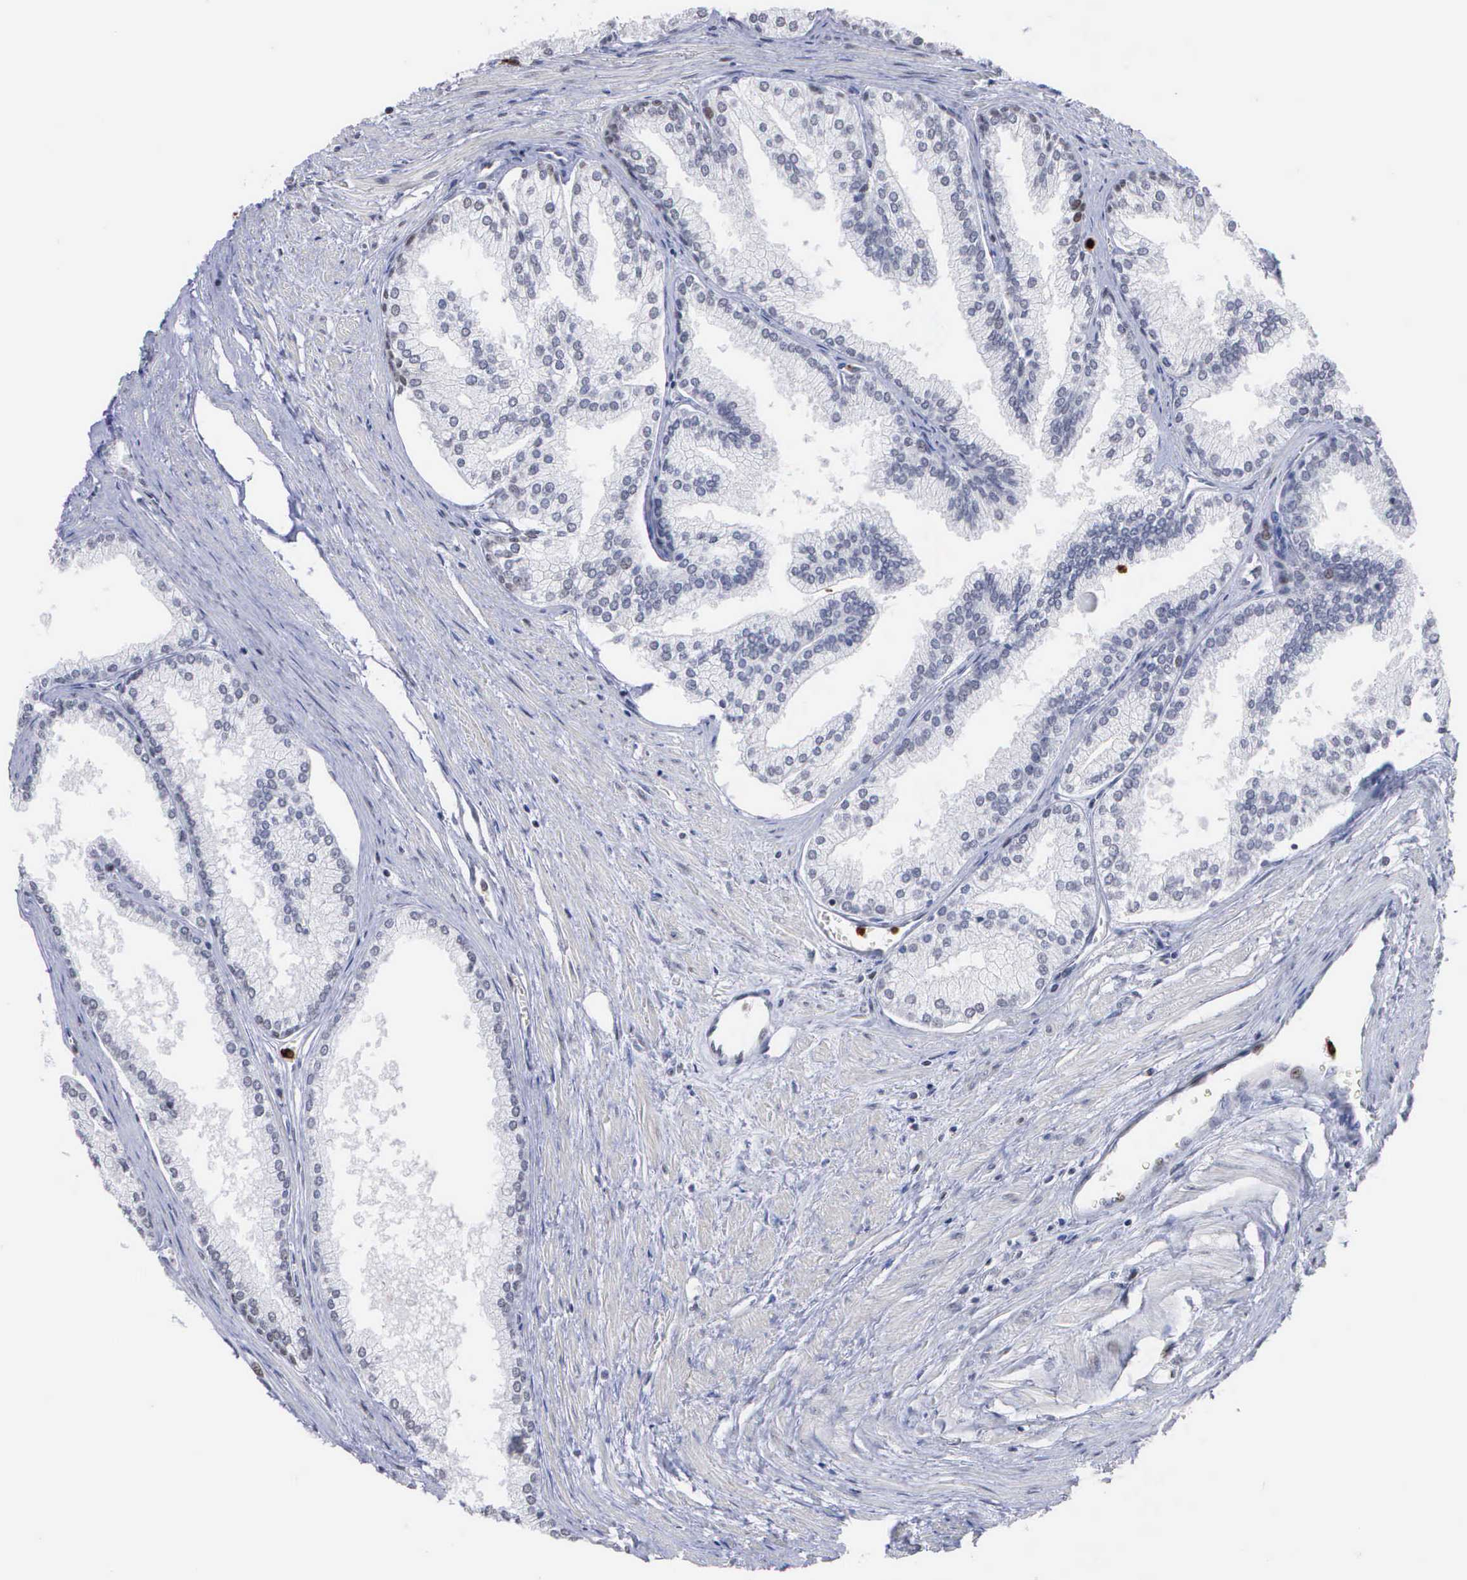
{"staining": {"intensity": "negative", "quantity": "none", "location": "none"}, "tissue": "prostate", "cell_type": "Glandular cells", "image_type": "normal", "snomed": [{"axis": "morphology", "description": "Normal tissue, NOS"}, {"axis": "topography", "description": "Prostate"}], "caption": "Protein analysis of normal prostate exhibits no significant expression in glandular cells.", "gene": "SPIN3", "patient": {"sex": "male", "age": 68}}